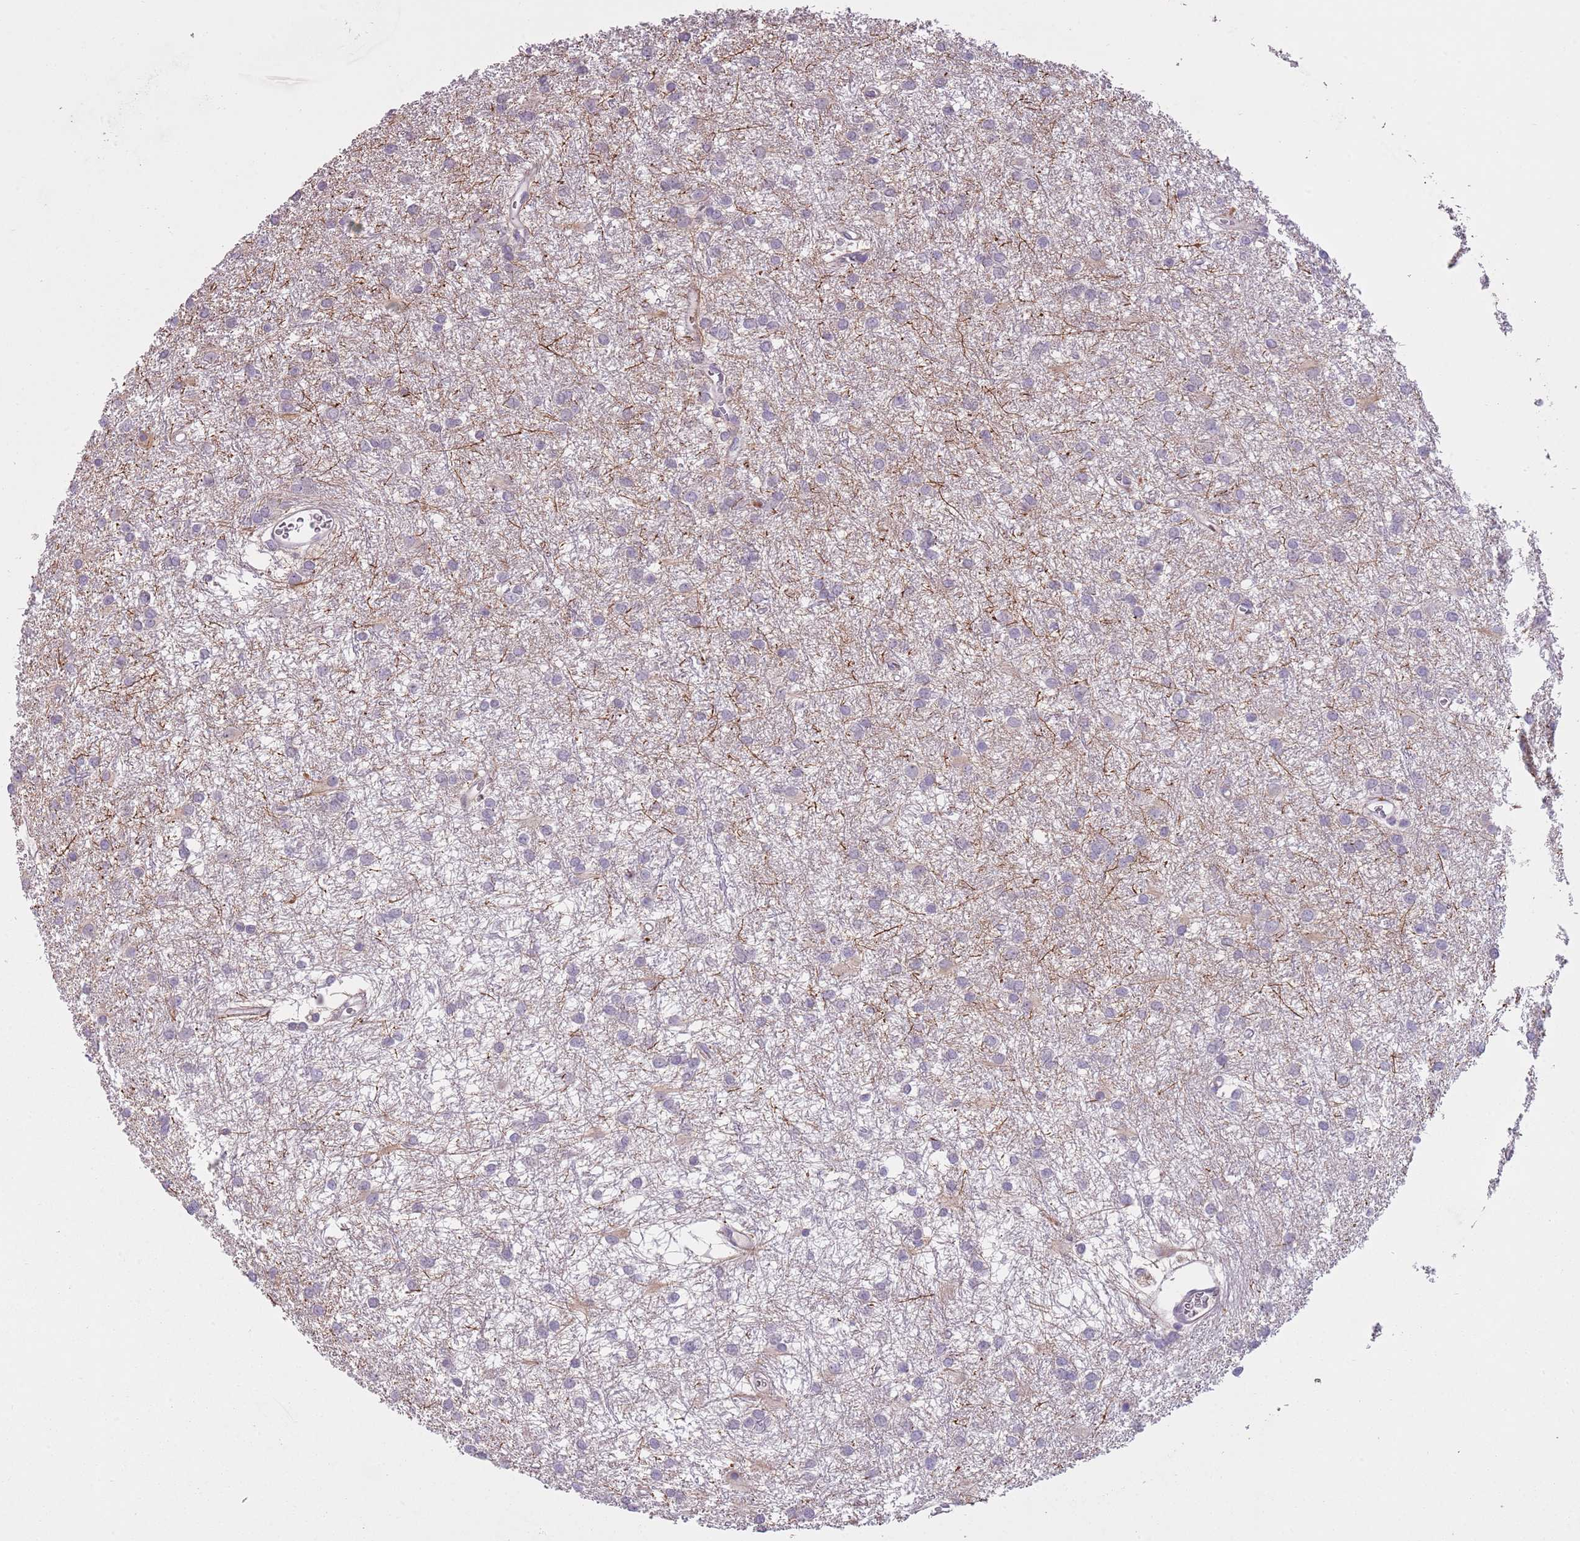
{"staining": {"intensity": "negative", "quantity": "none", "location": "none"}, "tissue": "glioma", "cell_type": "Tumor cells", "image_type": "cancer", "snomed": [{"axis": "morphology", "description": "Glioma, malignant, High grade"}, {"axis": "topography", "description": "Brain"}], "caption": "Tumor cells show no significant protein positivity in malignant high-grade glioma.", "gene": "SLC35E3", "patient": {"sex": "female", "age": 50}}